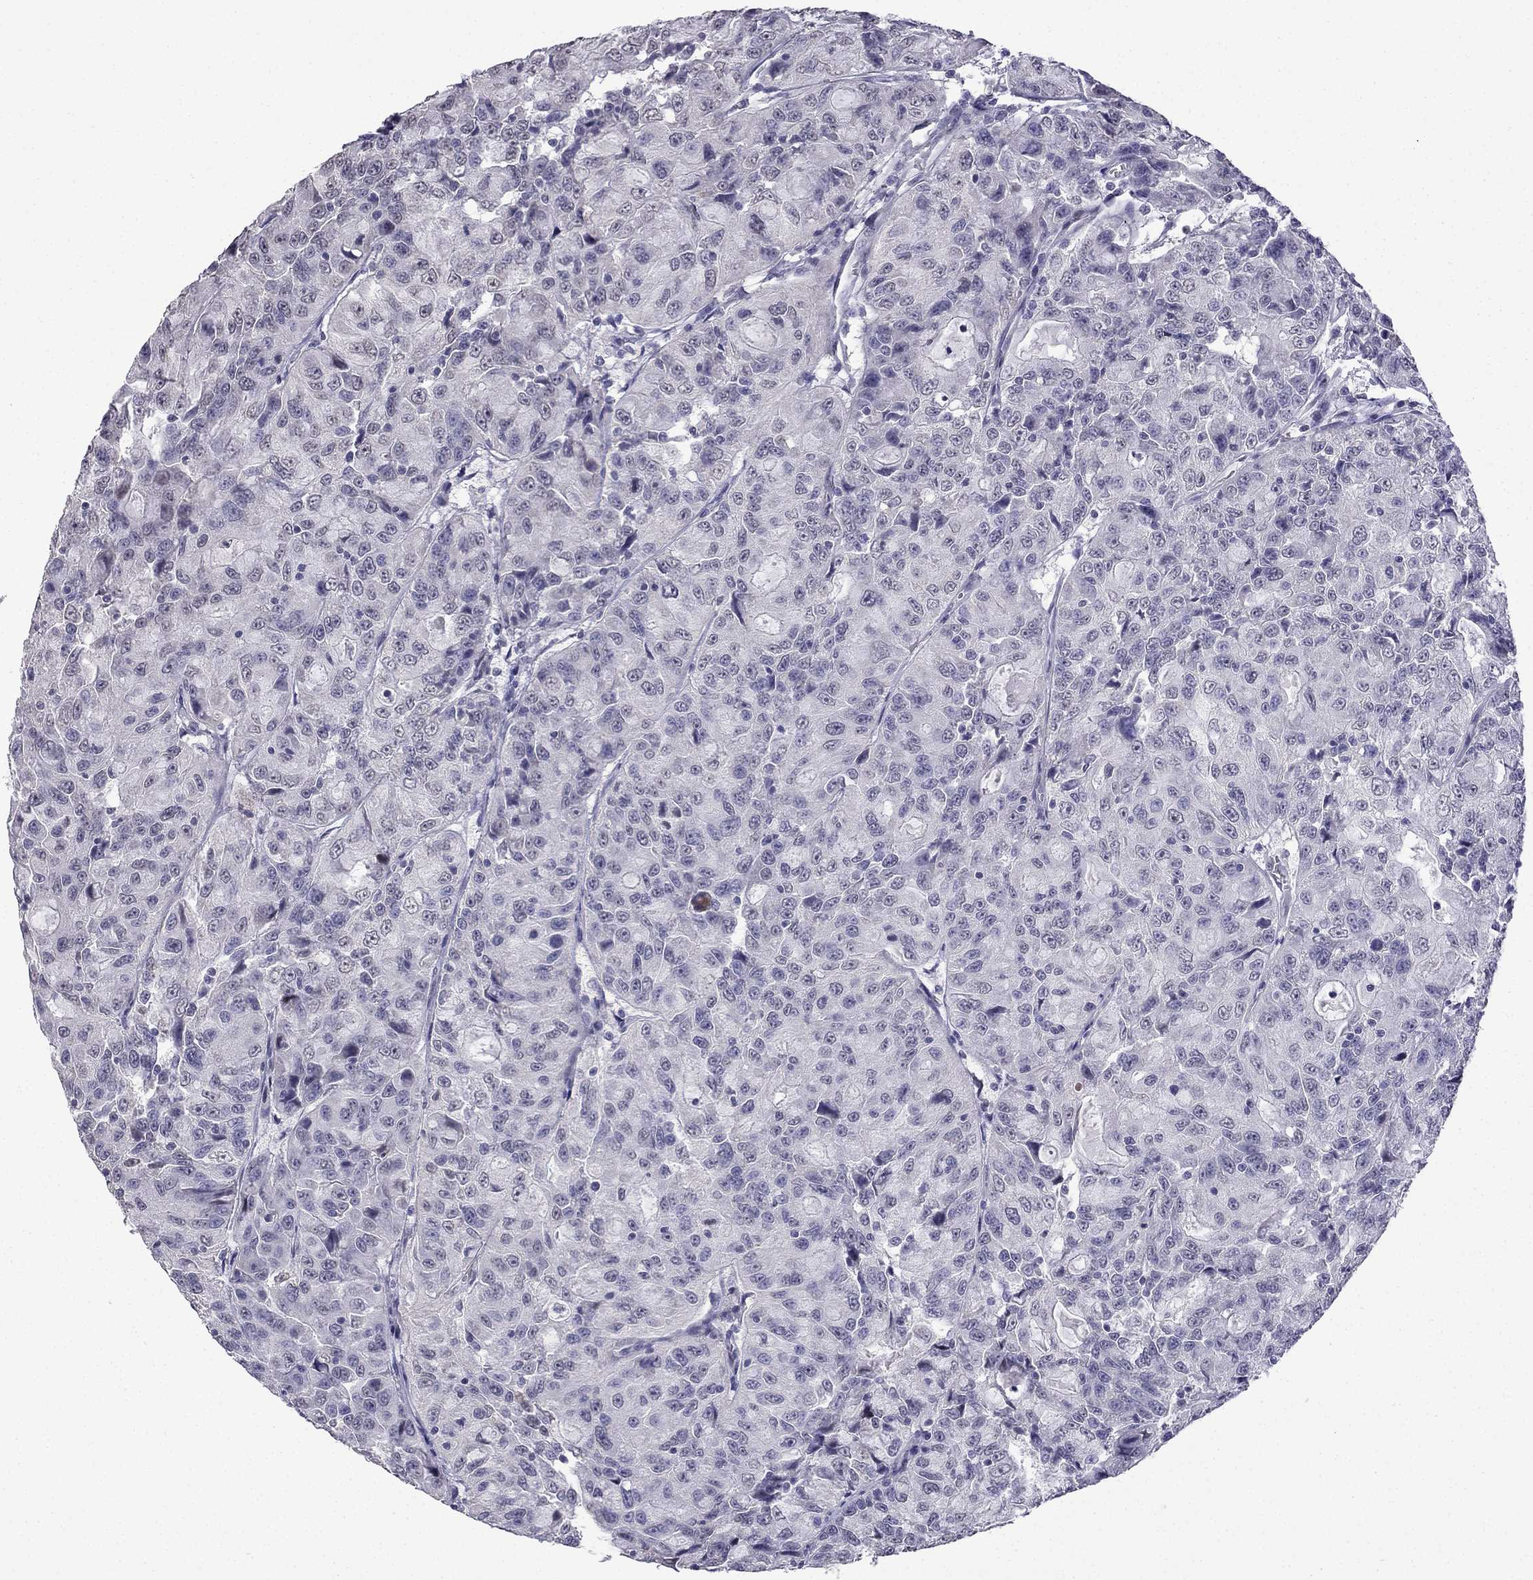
{"staining": {"intensity": "negative", "quantity": "none", "location": "none"}, "tissue": "urothelial cancer", "cell_type": "Tumor cells", "image_type": "cancer", "snomed": [{"axis": "morphology", "description": "Urothelial carcinoma, NOS"}, {"axis": "morphology", "description": "Urothelial carcinoma, High grade"}, {"axis": "topography", "description": "Urinary bladder"}], "caption": "Histopathology image shows no significant protein positivity in tumor cells of urothelial carcinoma (high-grade).", "gene": "CFAP70", "patient": {"sex": "female", "age": 73}}